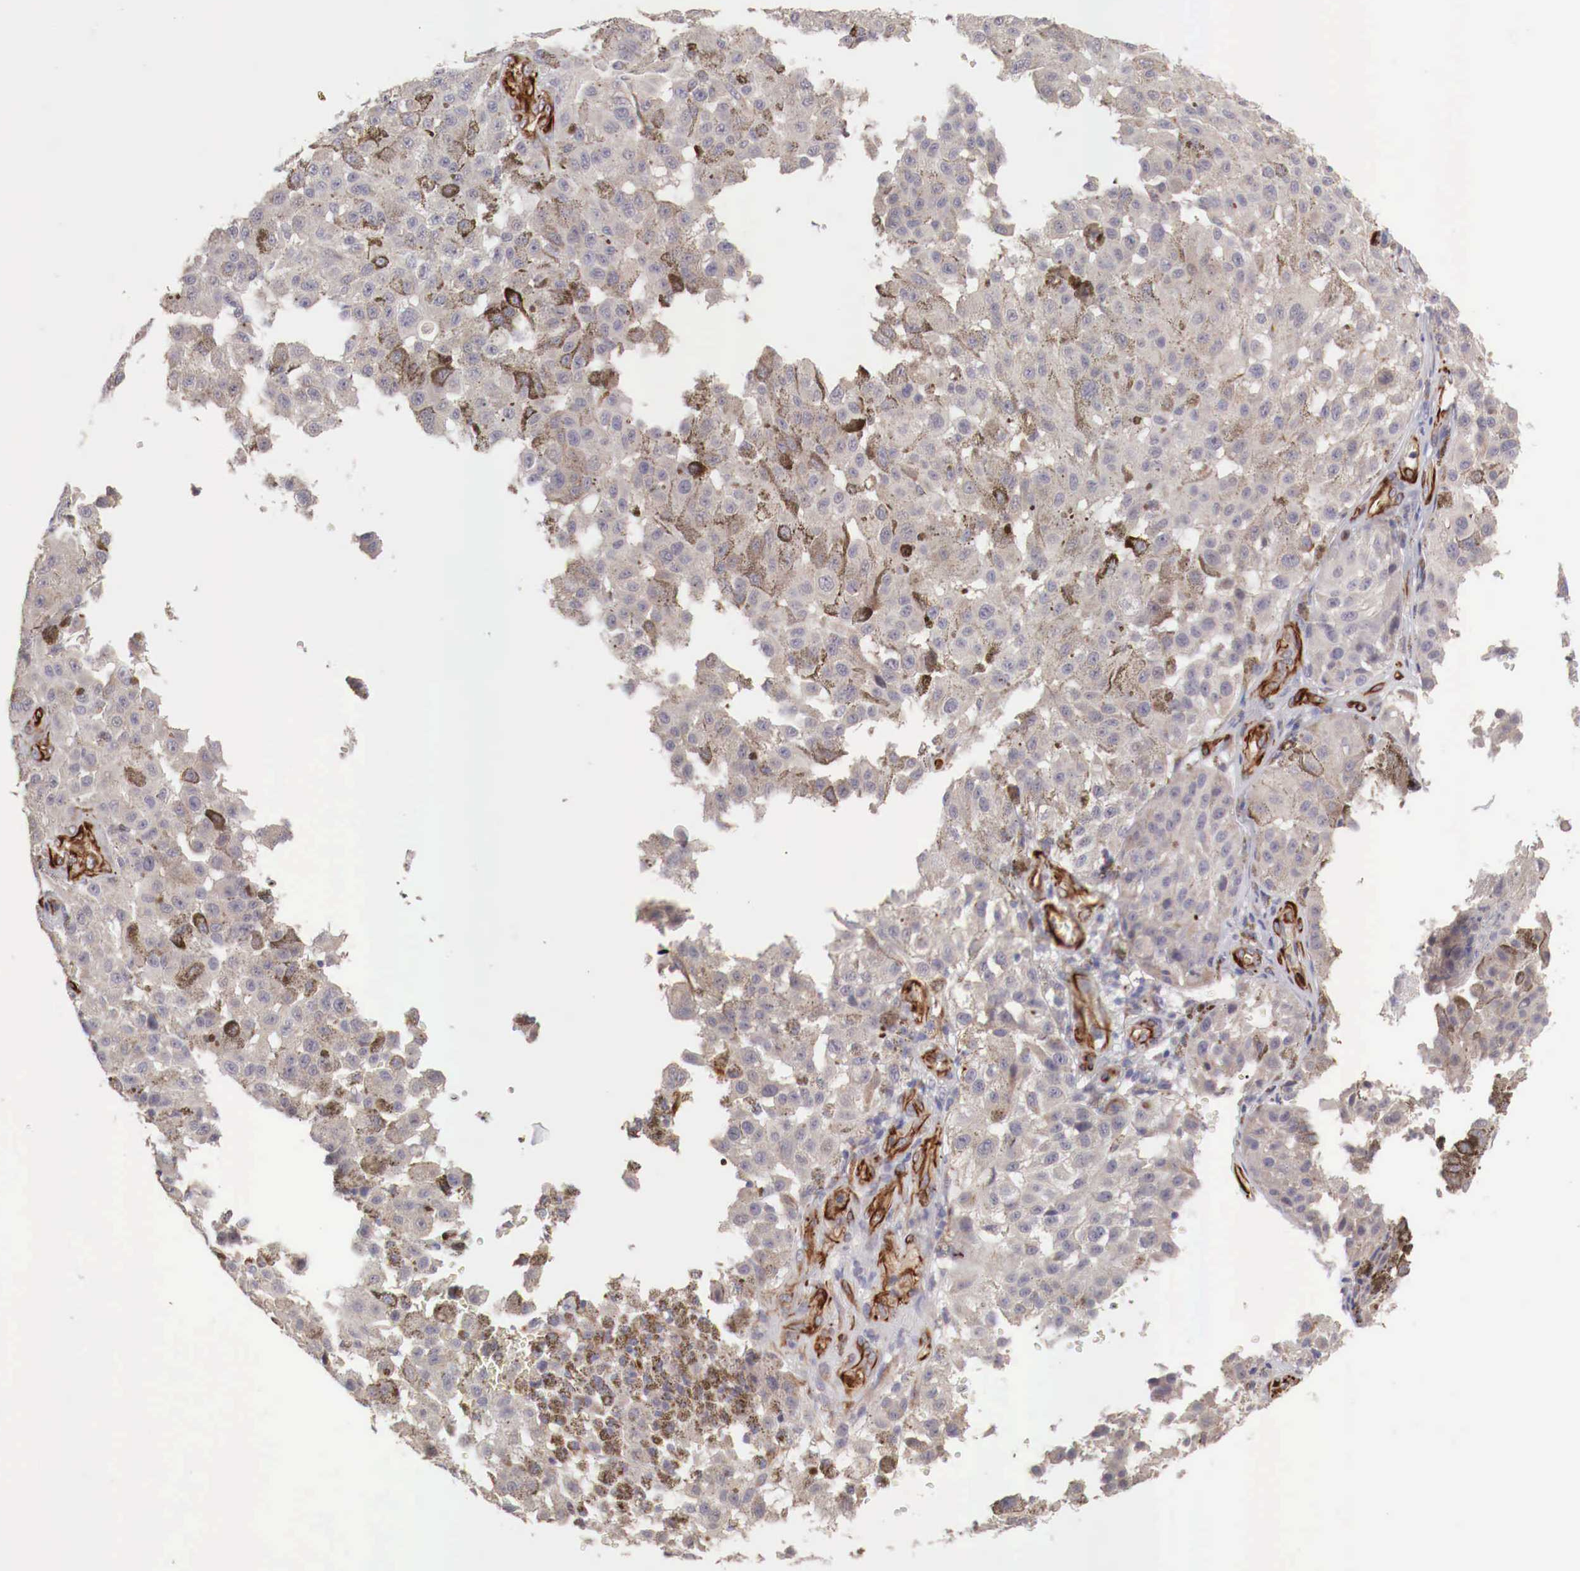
{"staining": {"intensity": "moderate", "quantity": "<25%", "location": "cytoplasmic/membranous"}, "tissue": "melanoma", "cell_type": "Tumor cells", "image_type": "cancer", "snomed": [{"axis": "morphology", "description": "Malignant melanoma, NOS"}, {"axis": "topography", "description": "Skin"}], "caption": "Moderate cytoplasmic/membranous expression is seen in approximately <25% of tumor cells in malignant melanoma.", "gene": "WT1", "patient": {"sex": "female", "age": 64}}